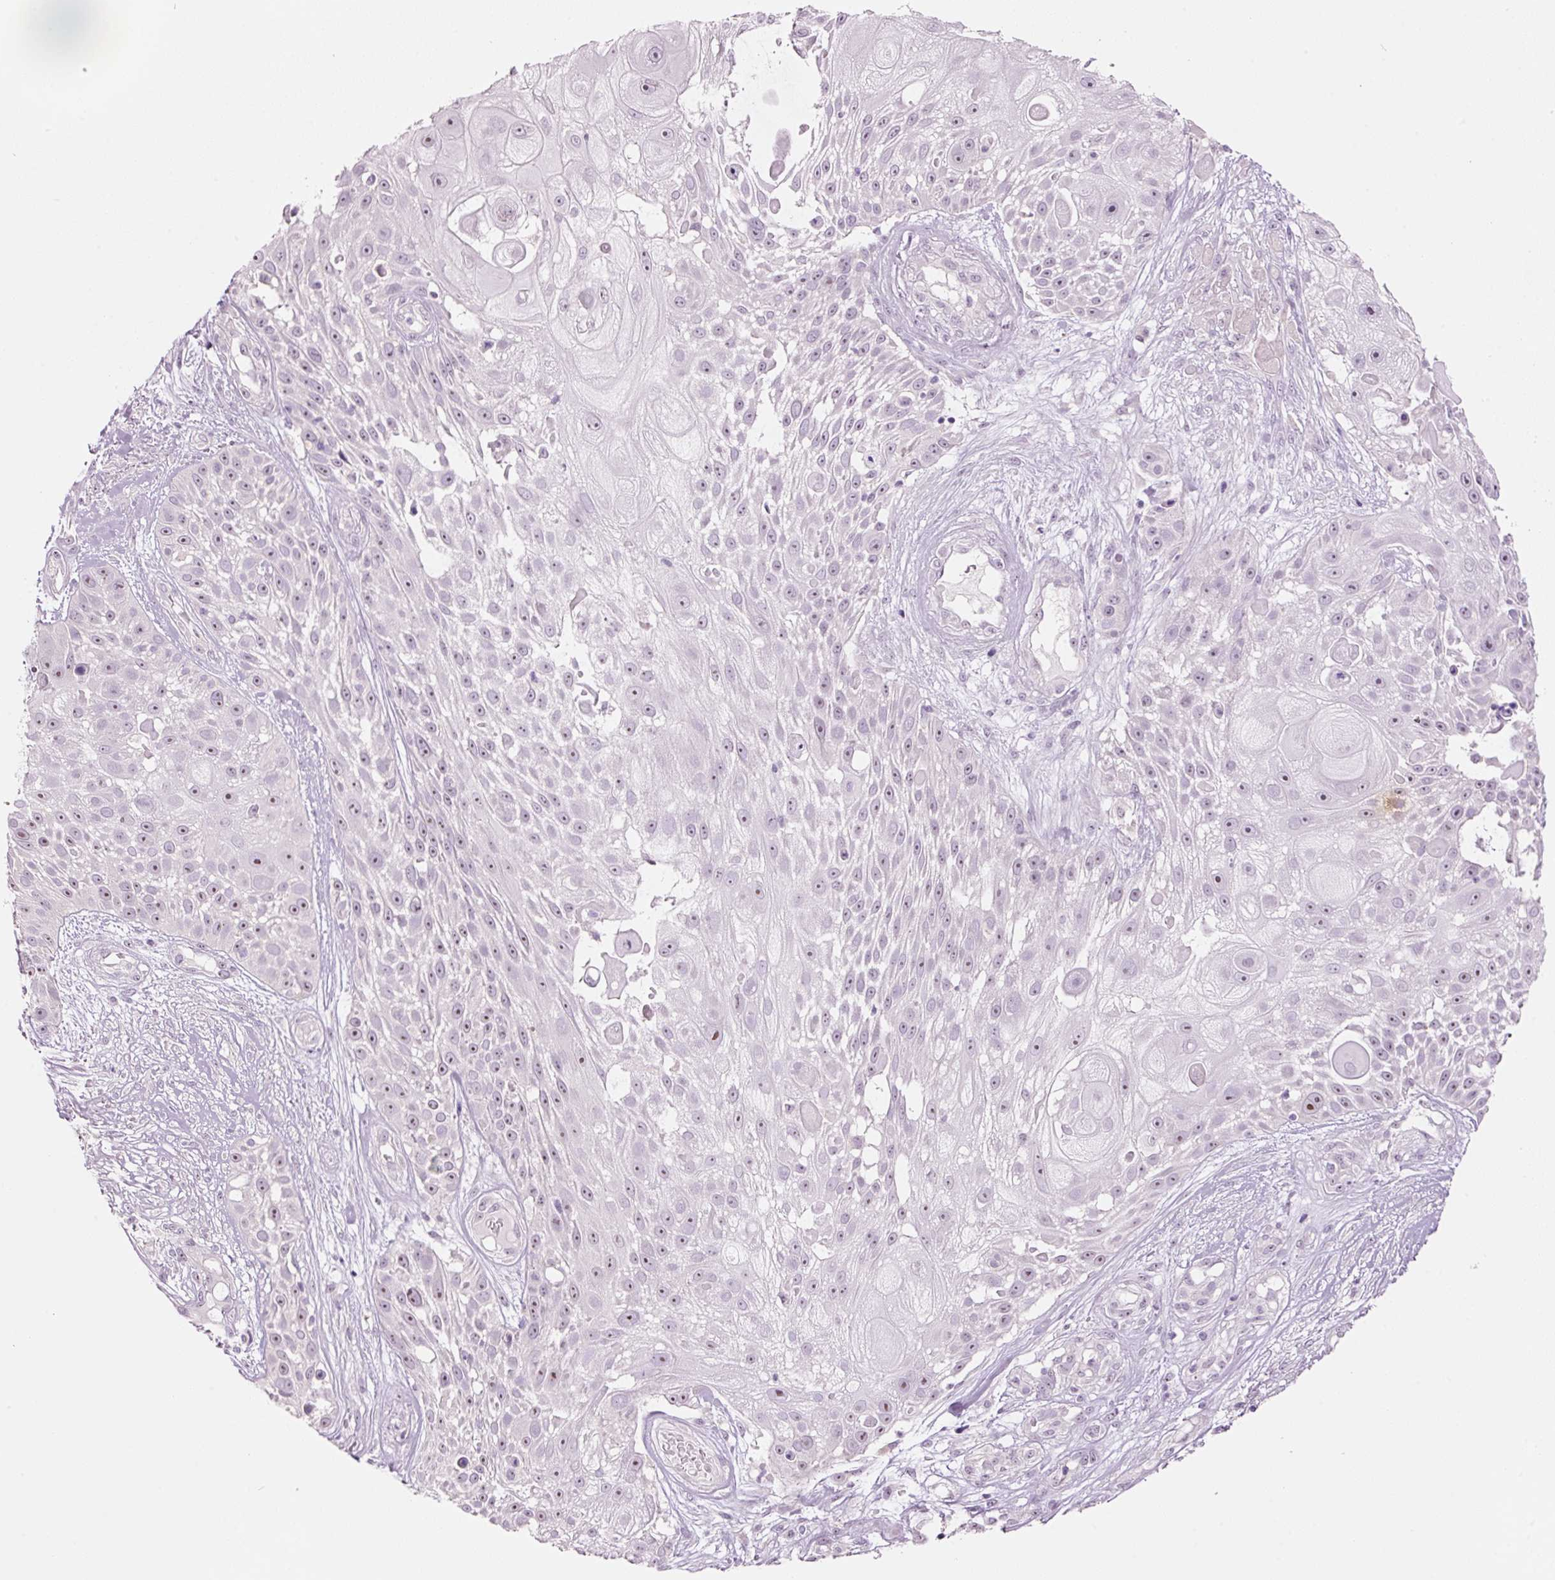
{"staining": {"intensity": "weak", "quantity": "25%-75%", "location": "nuclear"}, "tissue": "skin cancer", "cell_type": "Tumor cells", "image_type": "cancer", "snomed": [{"axis": "morphology", "description": "Squamous cell carcinoma, NOS"}, {"axis": "topography", "description": "Skin"}], "caption": "Immunohistochemistry (DAB (3,3'-diaminobenzidine)) staining of human skin cancer displays weak nuclear protein expression in about 25%-75% of tumor cells.", "gene": "GCG", "patient": {"sex": "female", "age": 86}}